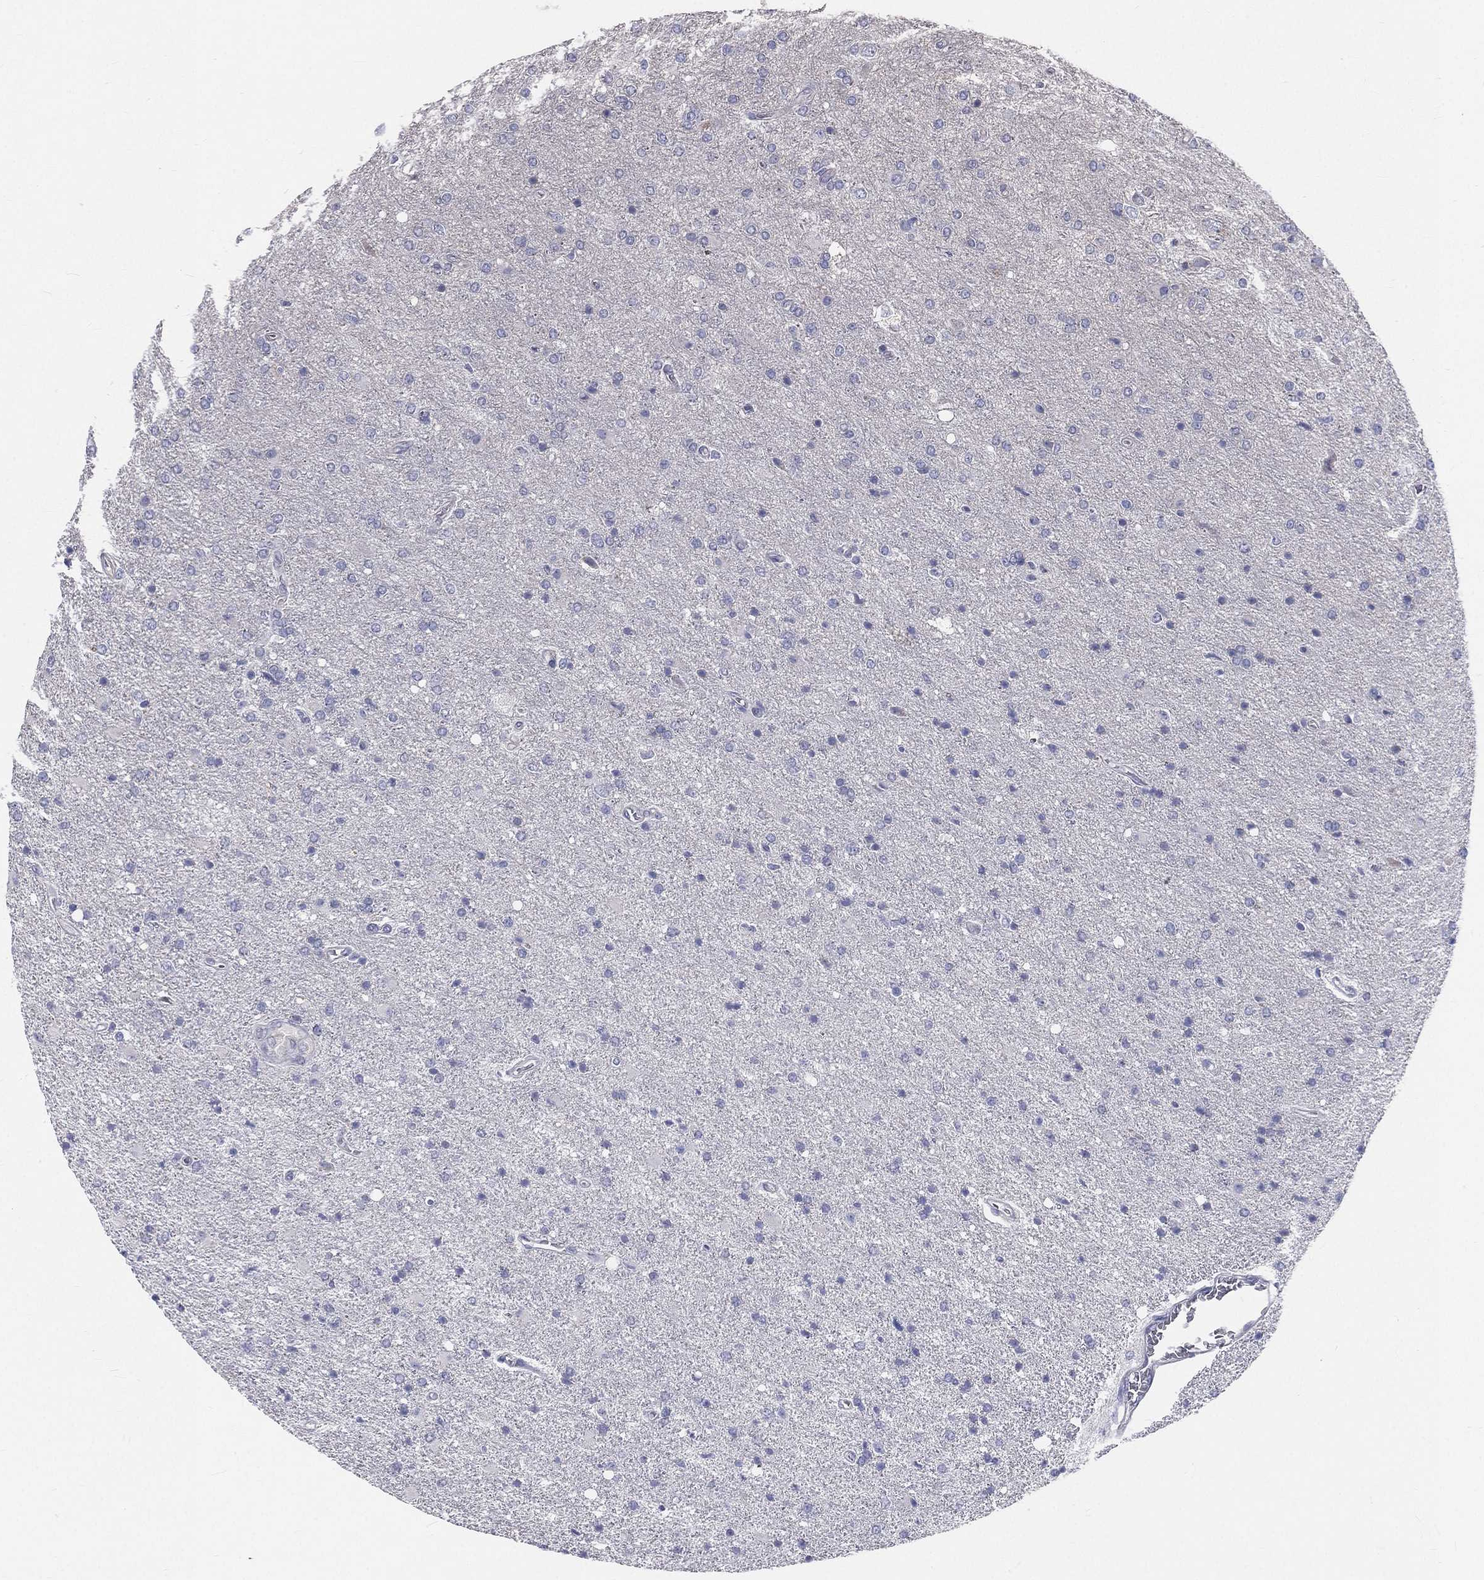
{"staining": {"intensity": "negative", "quantity": "none", "location": "none"}, "tissue": "glioma", "cell_type": "Tumor cells", "image_type": "cancer", "snomed": [{"axis": "morphology", "description": "Glioma, malignant, High grade"}, {"axis": "topography", "description": "Cerebral cortex"}], "caption": "Histopathology image shows no significant protein staining in tumor cells of malignant glioma (high-grade). Brightfield microscopy of immunohistochemistry (IHC) stained with DAB (brown) and hematoxylin (blue), captured at high magnification.", "gene": "MUC13", "patient": {"sex": "male", "age": 70}}